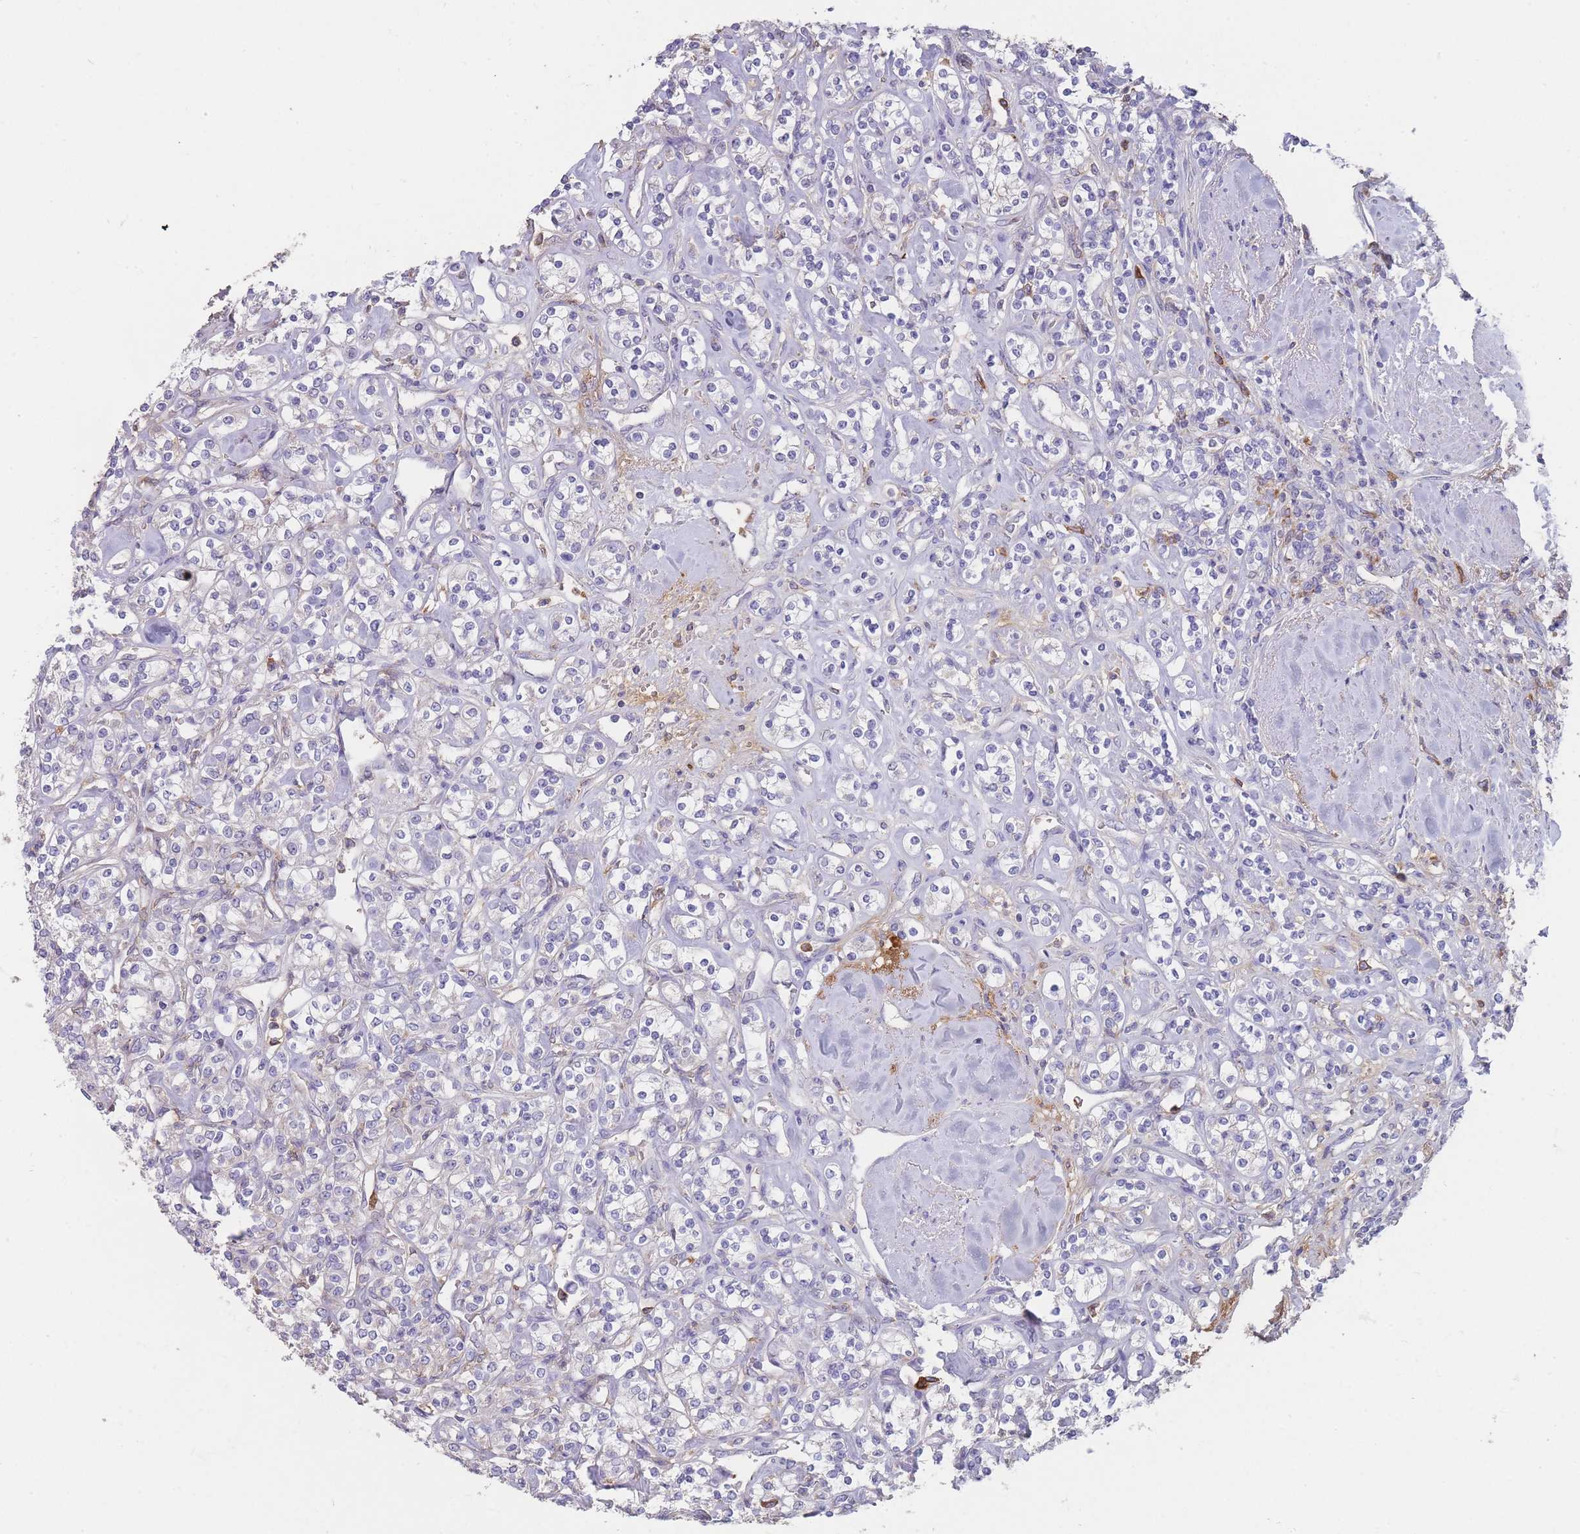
{"staining": {"intensity": "negative", "quantity": "none", "location": "none"}, "tissue": "renal cancer", "cell_type": "Tumor cells", "image_type": "cancer", "snomed": [{"axis": "morphology", "description": "Adenocarcinoma, NOS"}, {"axis": "topography", "description": "Kidney"}], "caption": "Immunohistochemistry histopathology image of neoplastic tissue: human adenocarcinoma (renal) stained with DAB (3,3'-diaminobenzidine) displays no significant protein expression in tumor cells. The staining was performed using DAB to visualize the protein expression in brown, while the nuclei were stained in blue with hematoxylin (Magnification: 20x).", "gene": "CLEC12A", "patient": {"sex": "male", "age": 77}}